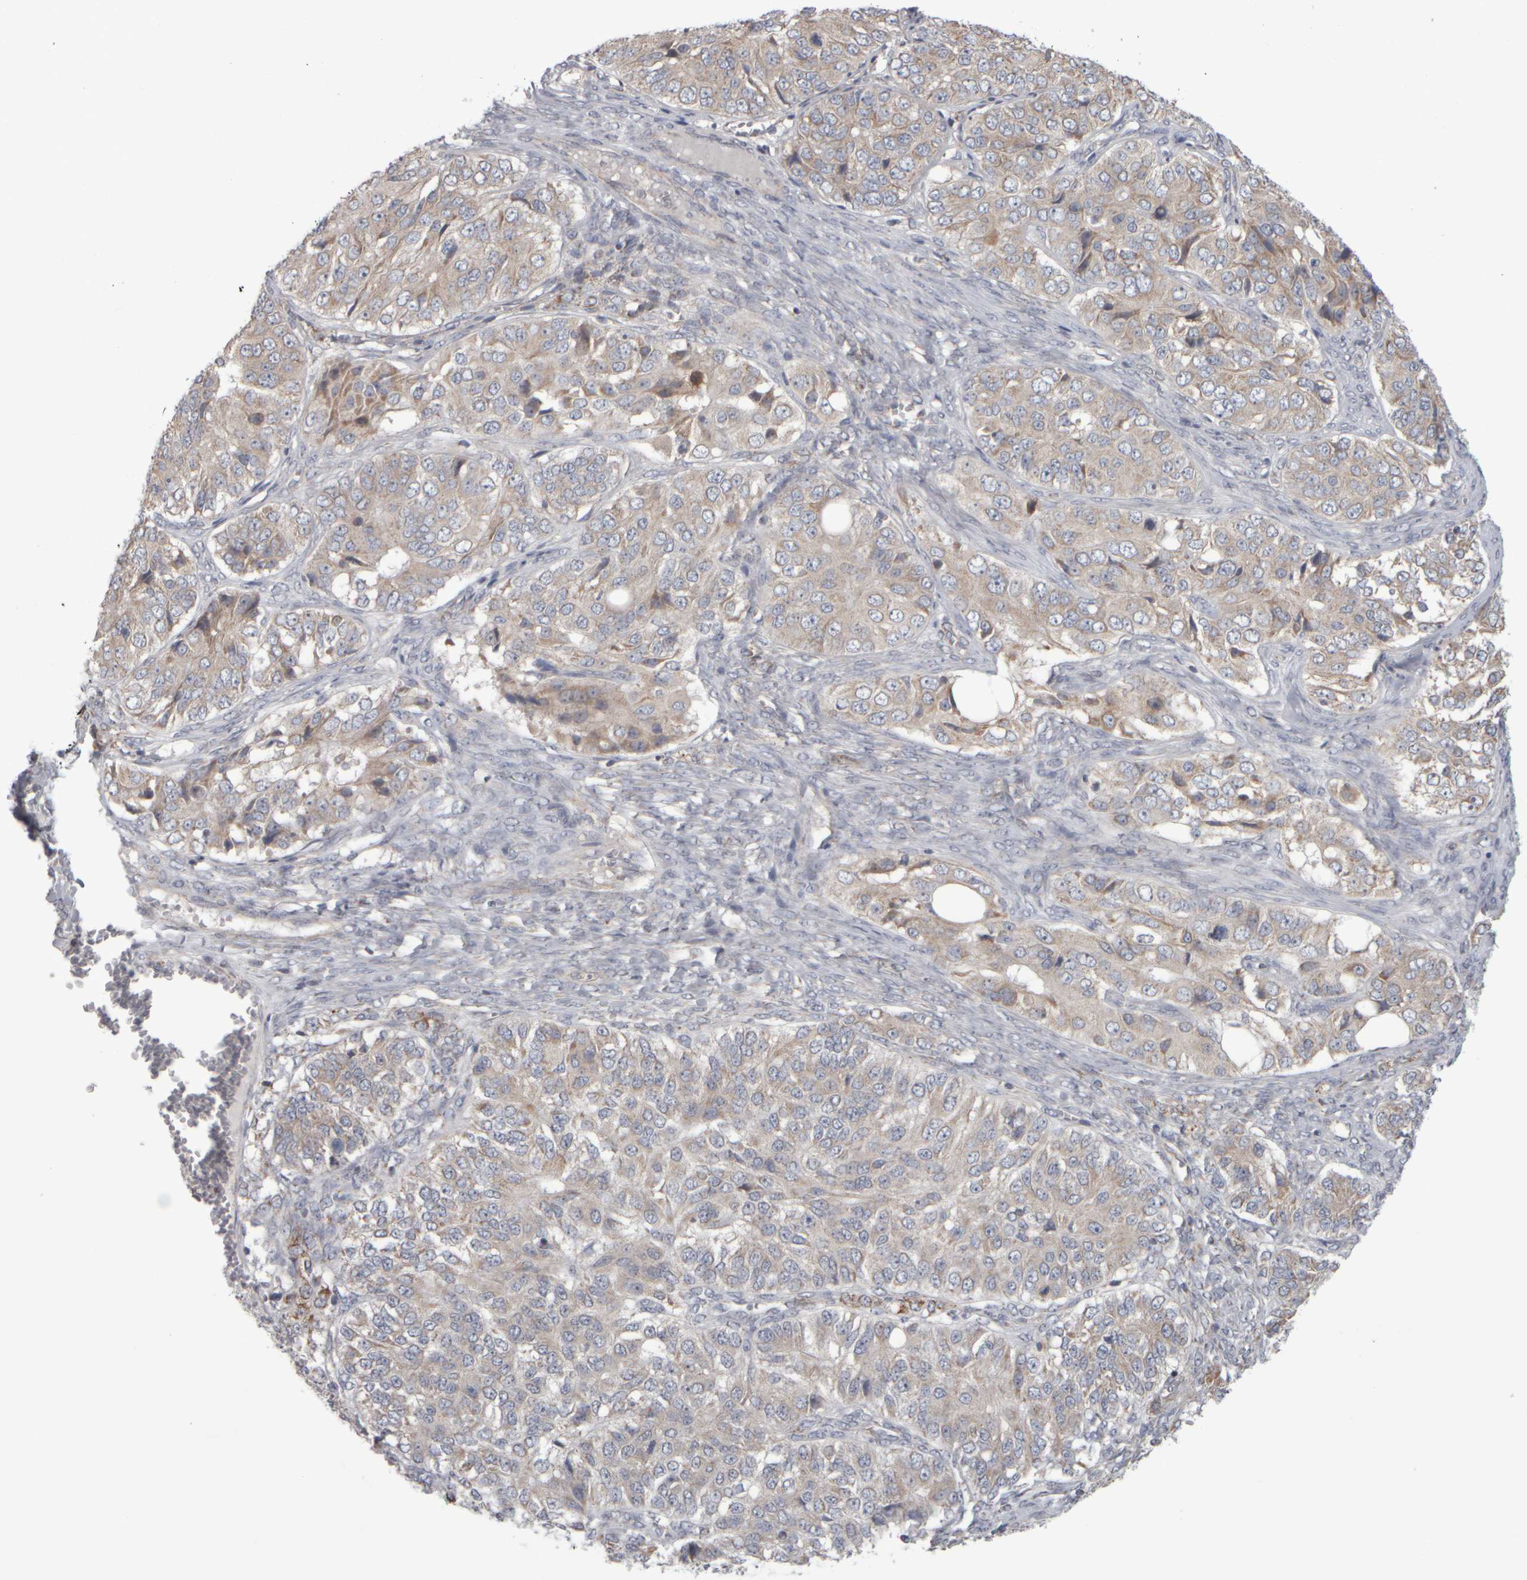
{"staining": {"intensity": "weak", "quantity": "<25%", "location": "cytoplasmic/membranous"}, "tissue": "ovarian cancer", "cell_type": "Tumor cells", "image_type": "cancer", "snomed": [{"axis": "morphology", "description": "Carcinoma, endometroid"}, {"axis": "topography", "description": "Ovary"}], "caption": "The histopathology image reveals no significant expression in tumor cells of ovarian cancer.", "gene": "SCO1", "patient": {"sex": "female", "age": 51}}